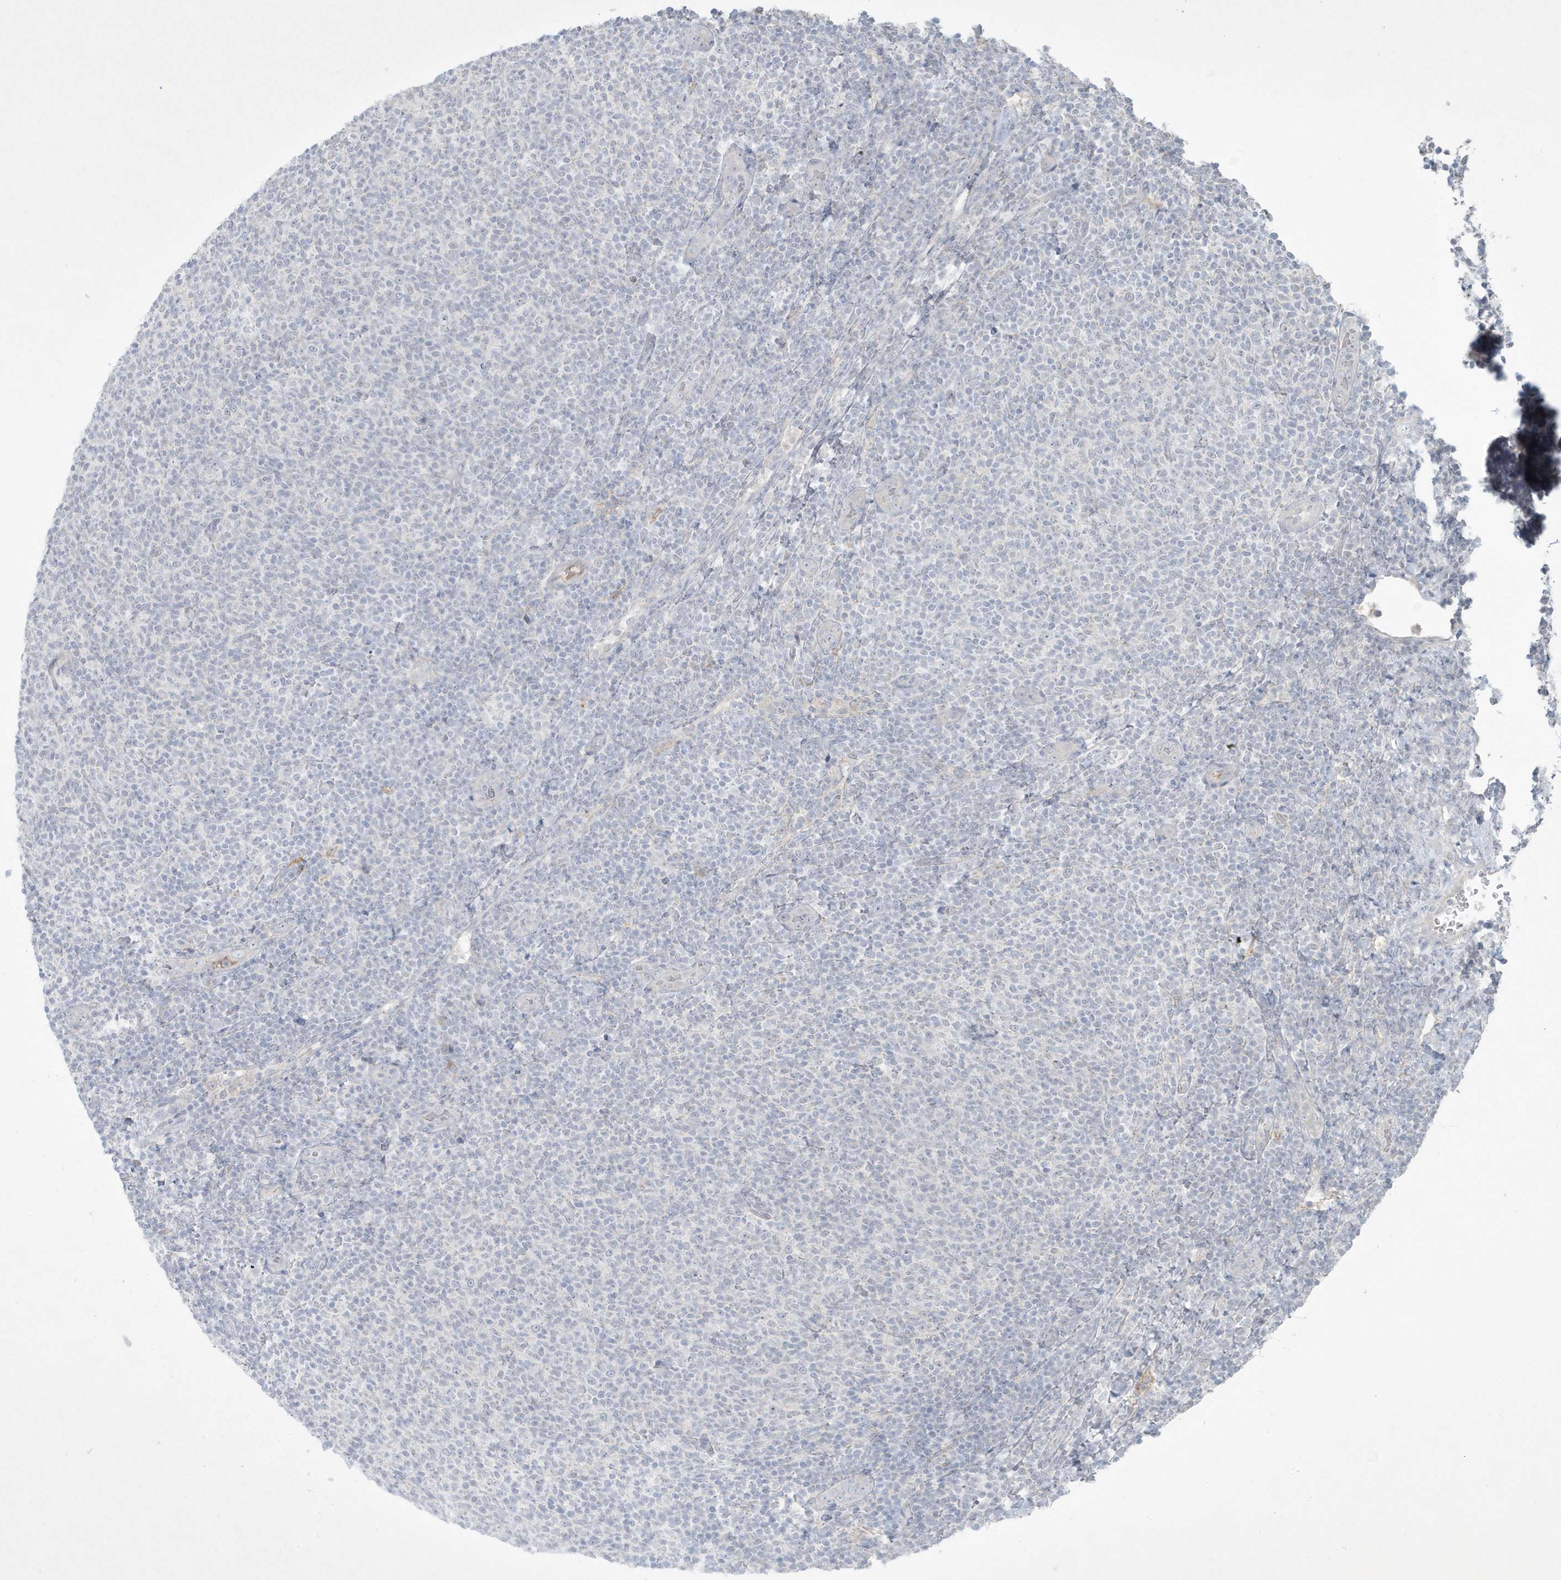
{"staining": {"intensity": "negative", "quantity": "none", "location": "none"}, "tissue": "lymphoma", "cell_type": "Tumor cells", "image_type": "cancer", "snomed": [{"axis": "morphology", "description": "Malignant lymphoma, non-Hodgkin's type, Low grade"}, {"axis": "topography", "description": "Lymph node"}], "caption": "DAB (3,3'-diaminobenzidine) immunohistochemical staining of lymphoma reveals no significant expression in tumor cells.", "gene": "CCDC24", "patient": {"sex": "male", "age": 66}}